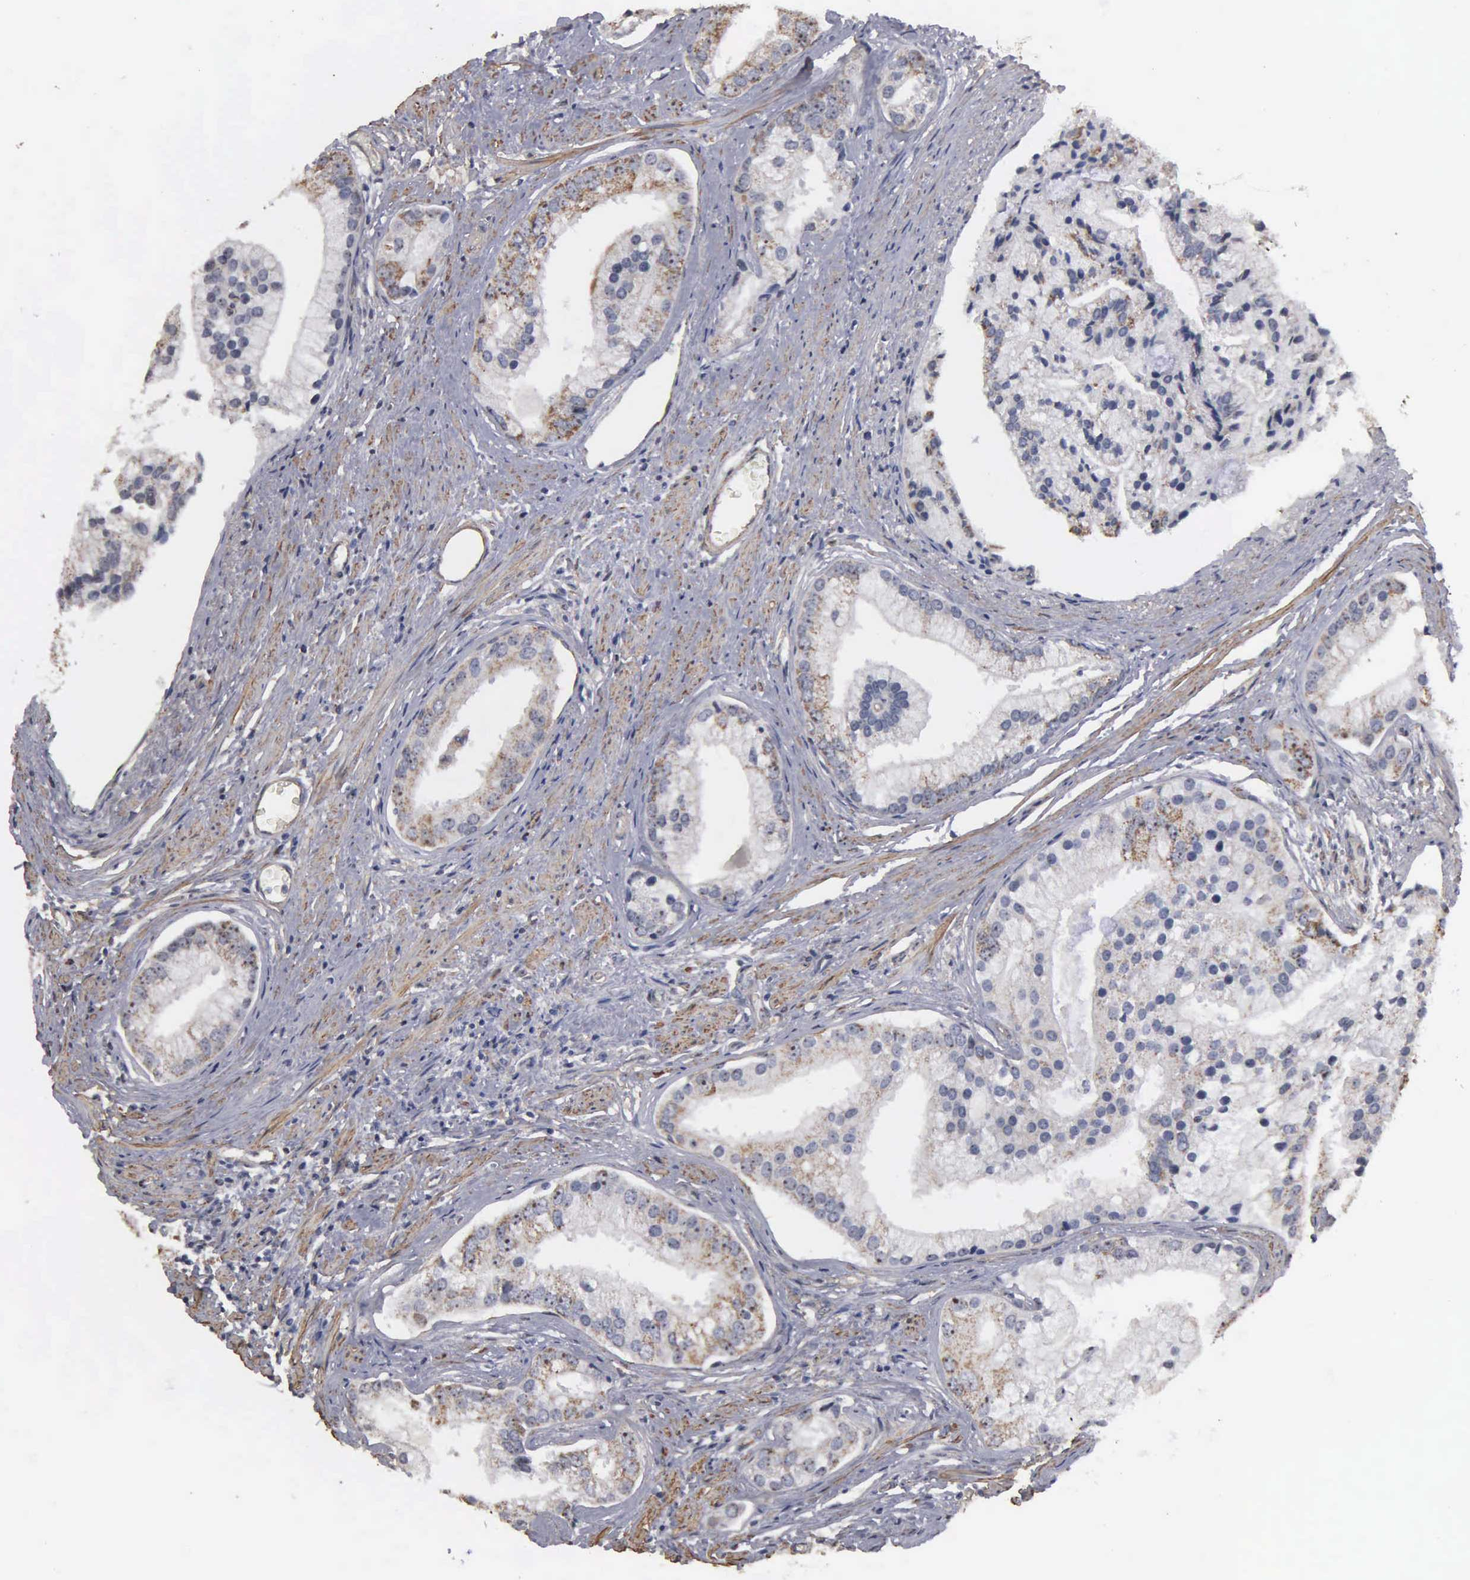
{"staining": {"intensity": "weak", "quantity": "<25%", "location": "cytoplasmic/membranous,nuclear"}, "tissue": "prostate cancer", "cell_type": "Tumor cells", "image_type": "cancer", "snomed": [{"axis": "morphology", "description": "Adenocarcinoma, Low grade"}, {"axis": "topography", "description": "Prostate"}], "caption": "Immunohistochemical staining of human low-grade adenocarcinoma (prostate) displays no significant staining in tumor cells.", "gene": "NGDN", "patient": {"sex": "male", "age": 71}}